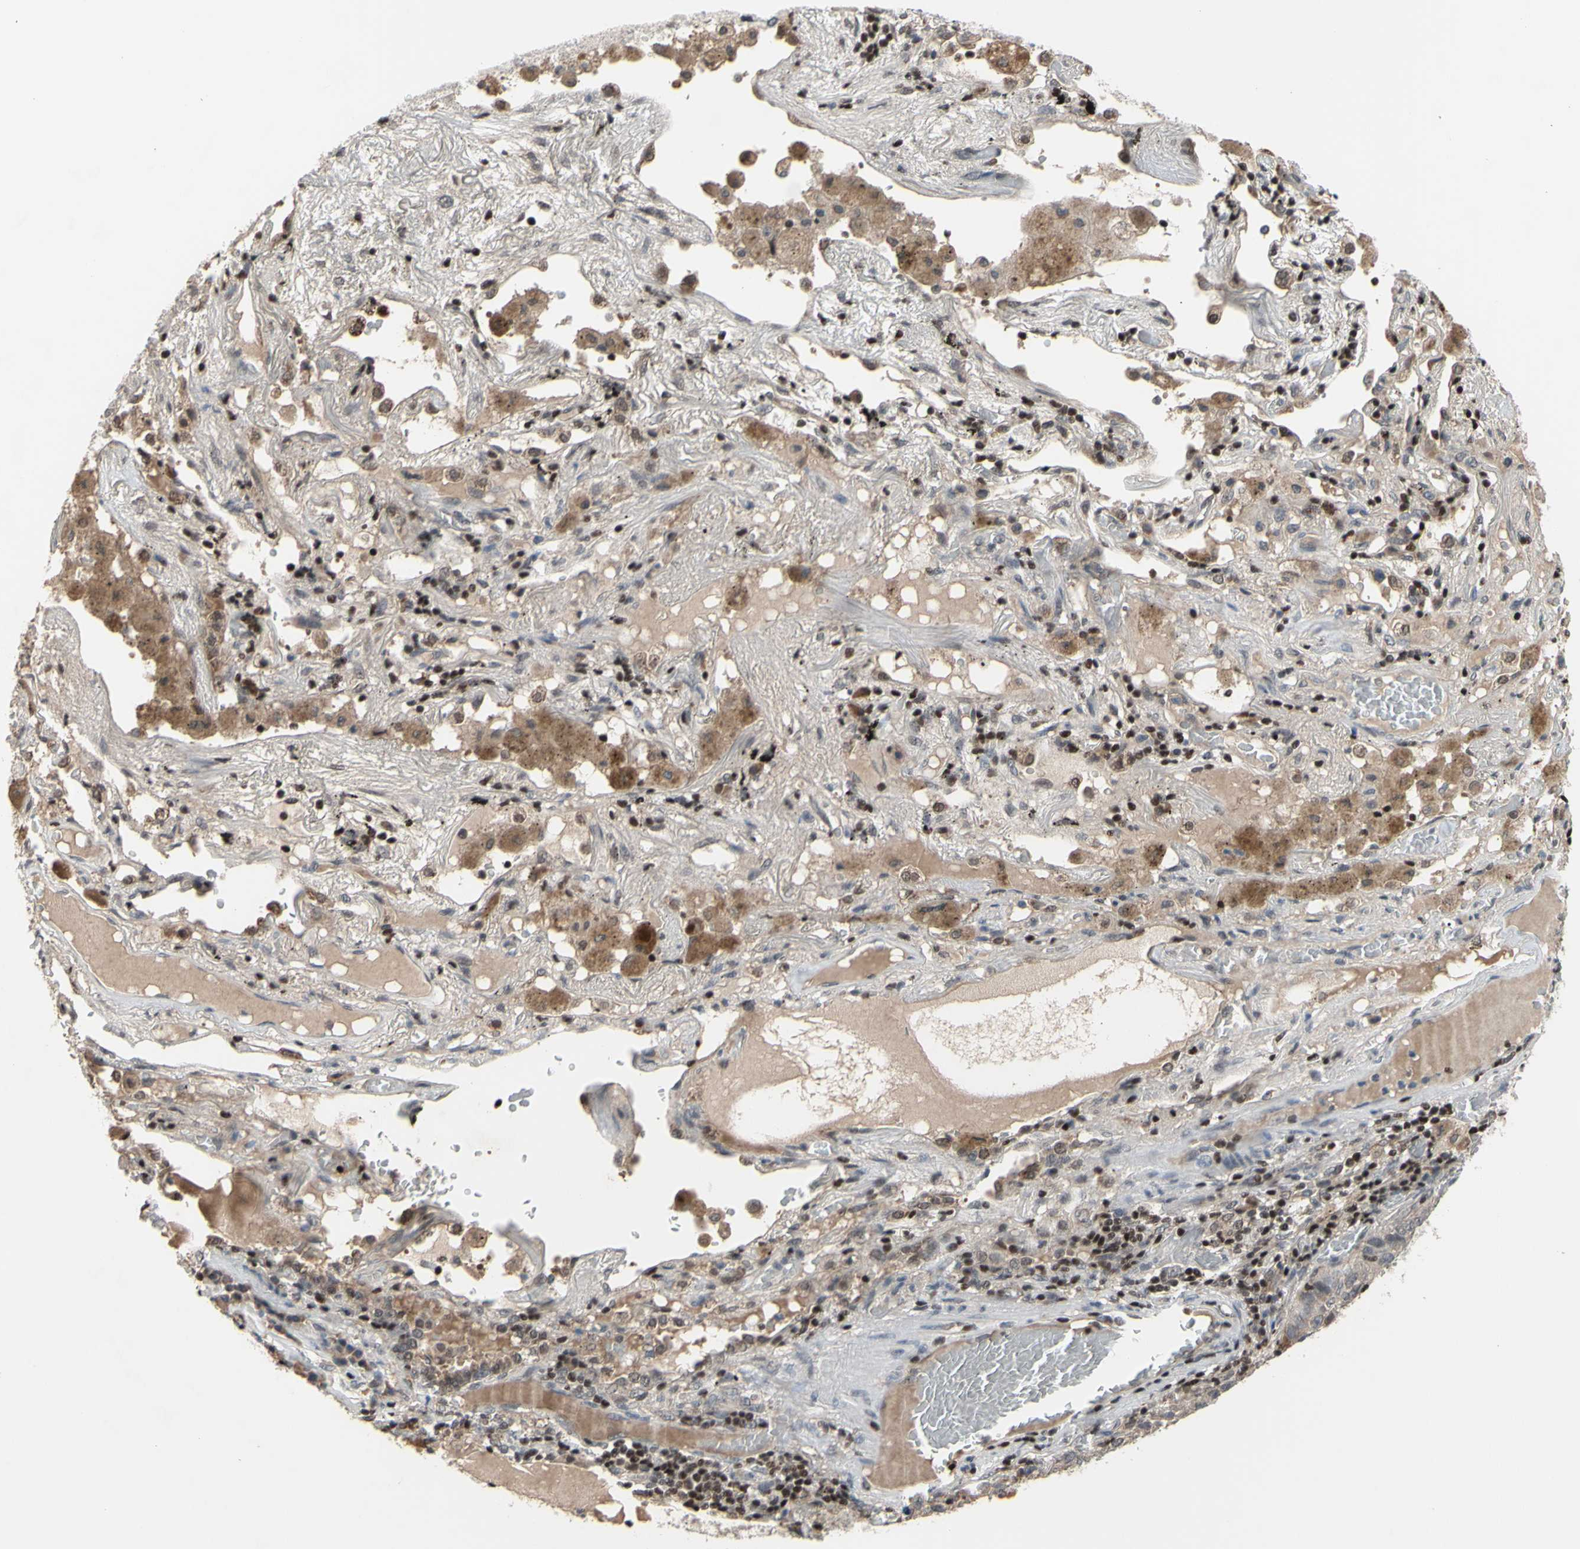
{"staining": {"intensity": "weak", "quantity": ">75%", "location": "cytoplasmic/membranous"}, "tissue": "lung cancer", "cell_type": "Tumor cells", "image_type": "cancer", "snomed": [{"axis": "morphology", "description": "Squamous cell carcinoma, NOS"}, {"axis": "topography", "description": "Lung"}], "caption": "Immunohistochemistry (IHC) (DAB) staining of human lung cancer reveals weak cytoplasmic/membranous protein positivity in approximately >75% of tumor cells. (brown staining indicates protein expression, while blue staining denotes nuclei).", "gene": "SP4", "patient": {"sex": "male", "age": 57}}